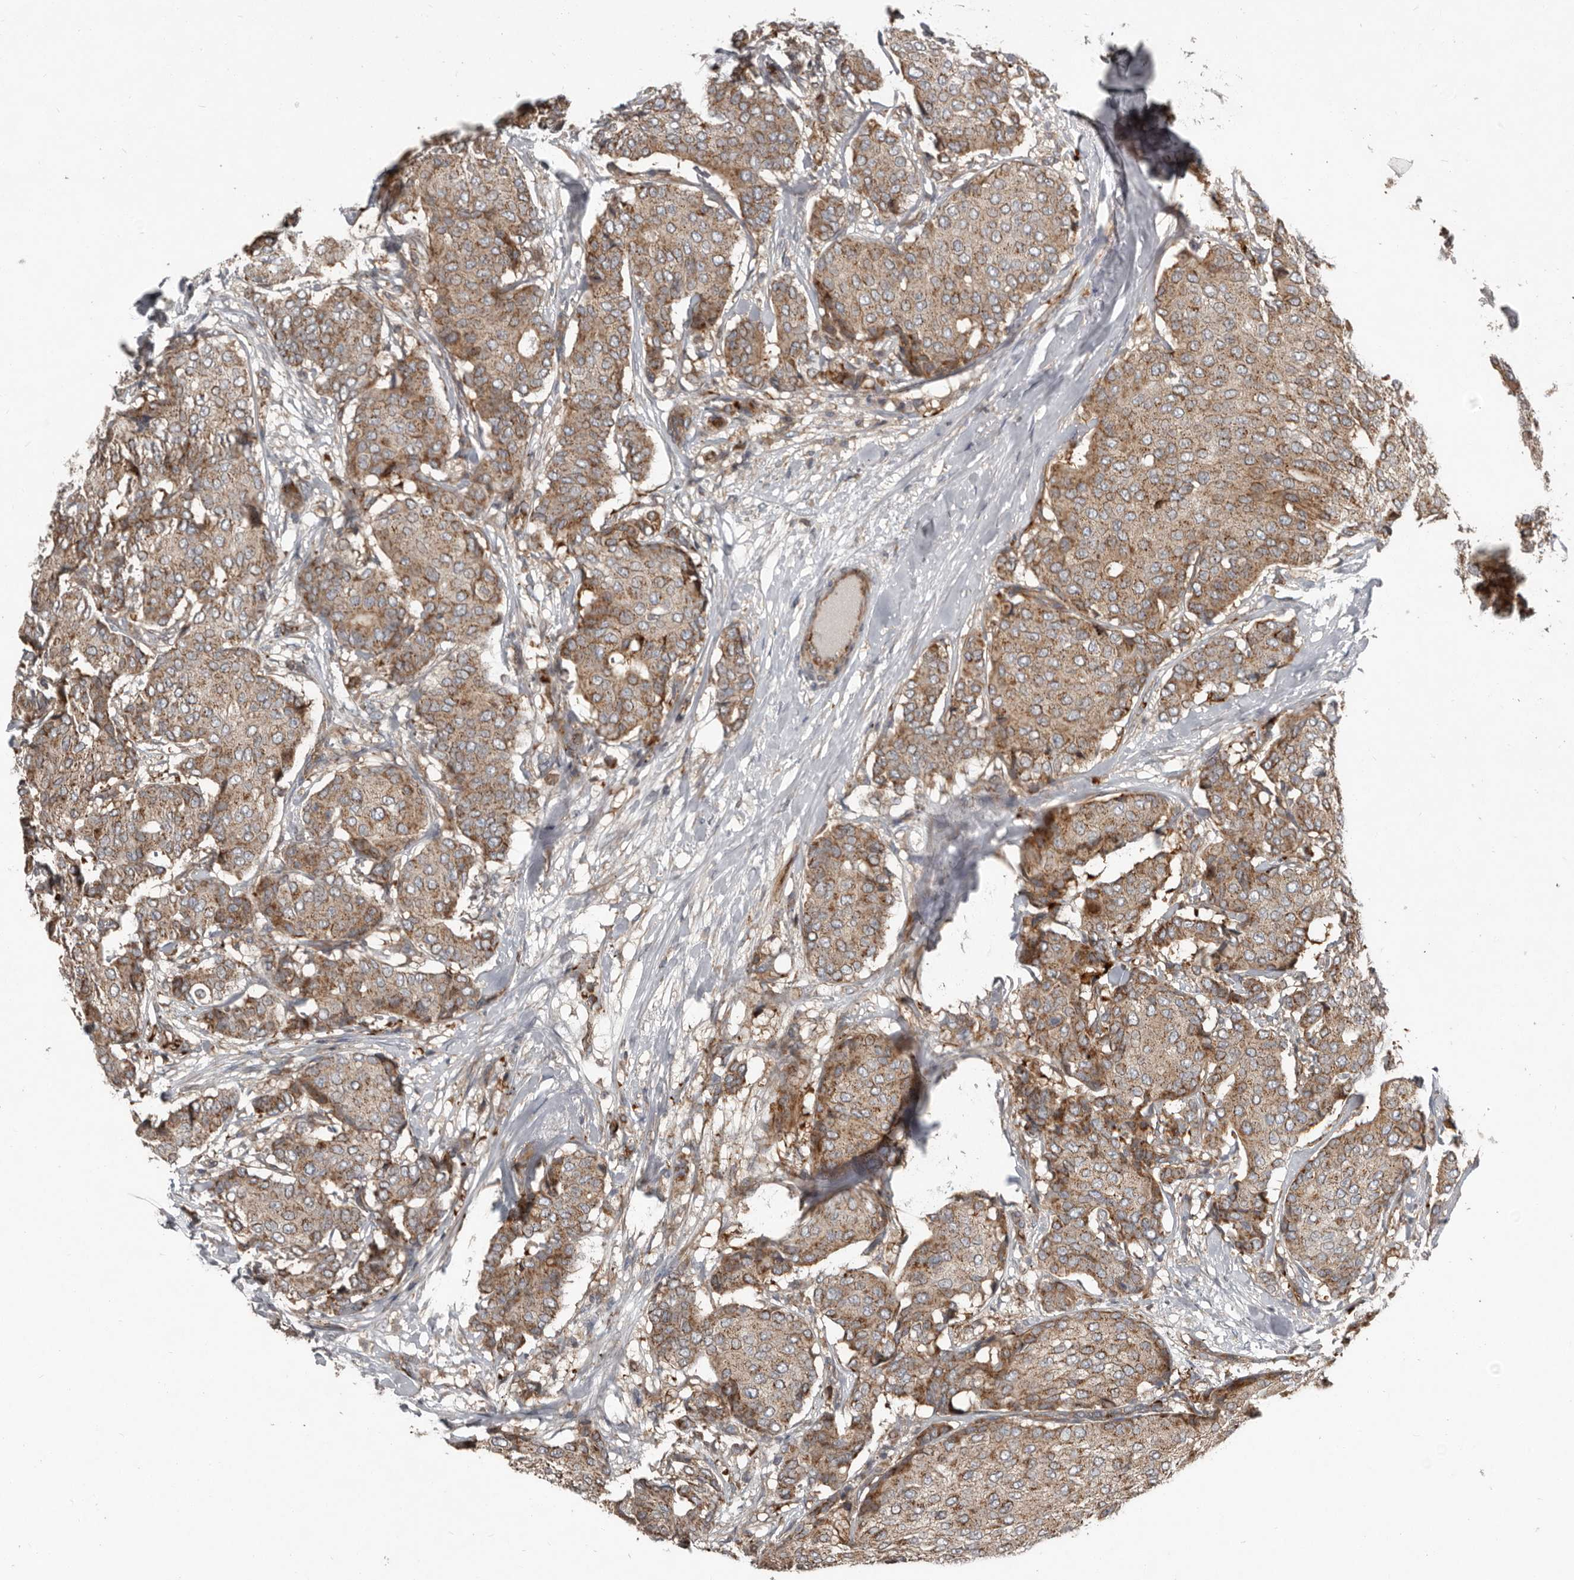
{"staining": {"intensity": "moderate", "quantity": ">75%", "location": "cytoplasmic/membranous"}, "tissue": "breast cancer", "cell_type": "Tumor cells", "image_type": "cancer", "snomed": [{"axis": "morphology", "description": "Duct carcinoma"}, {"axis": "topography", "description": "Breast"}], "caption": "Protein expression analysis of human breast cancer reveals moderate cytoplasmic/membranous staining in approximately >75% of tumor cells.", "gene": "FBXO31", "patient": {"sex": "female", "age": 75}}